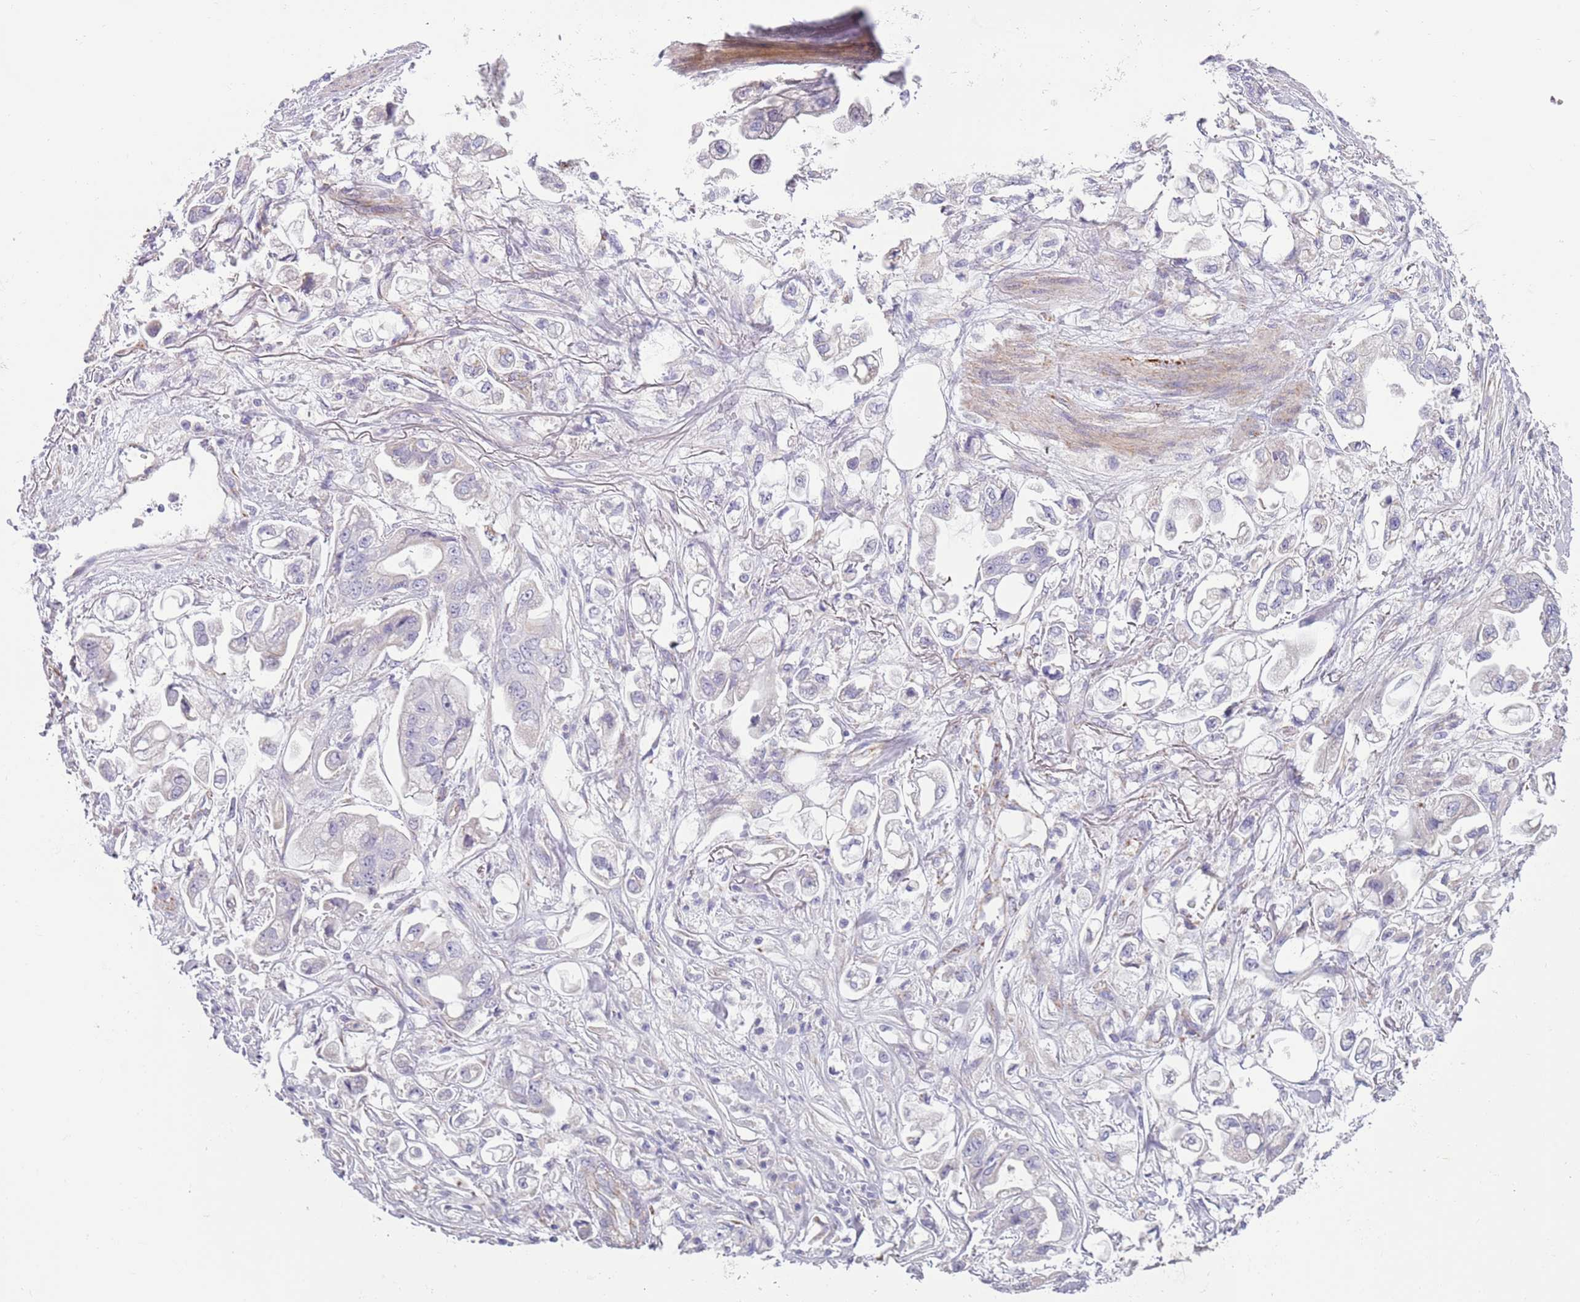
{"staining": {"intensity": "negative", "quantity": "none", "location": "none"}, "tissue": "stomach cancer", "cell_type": "Tumor cells", "image_type": "cancer", "snomed": [{"axis": "morphology", "description": "Adenocarcinoma, NOS"}, {"axis": "topography", "description": "Stomach"}], "caption": "A photomicrograph of stomach cancer (adenocarcinoma) stained for a protein displays no brown staining in tumor cells.", "gene": "RNF222", "patient": {"sex": "male", "age": 62}}